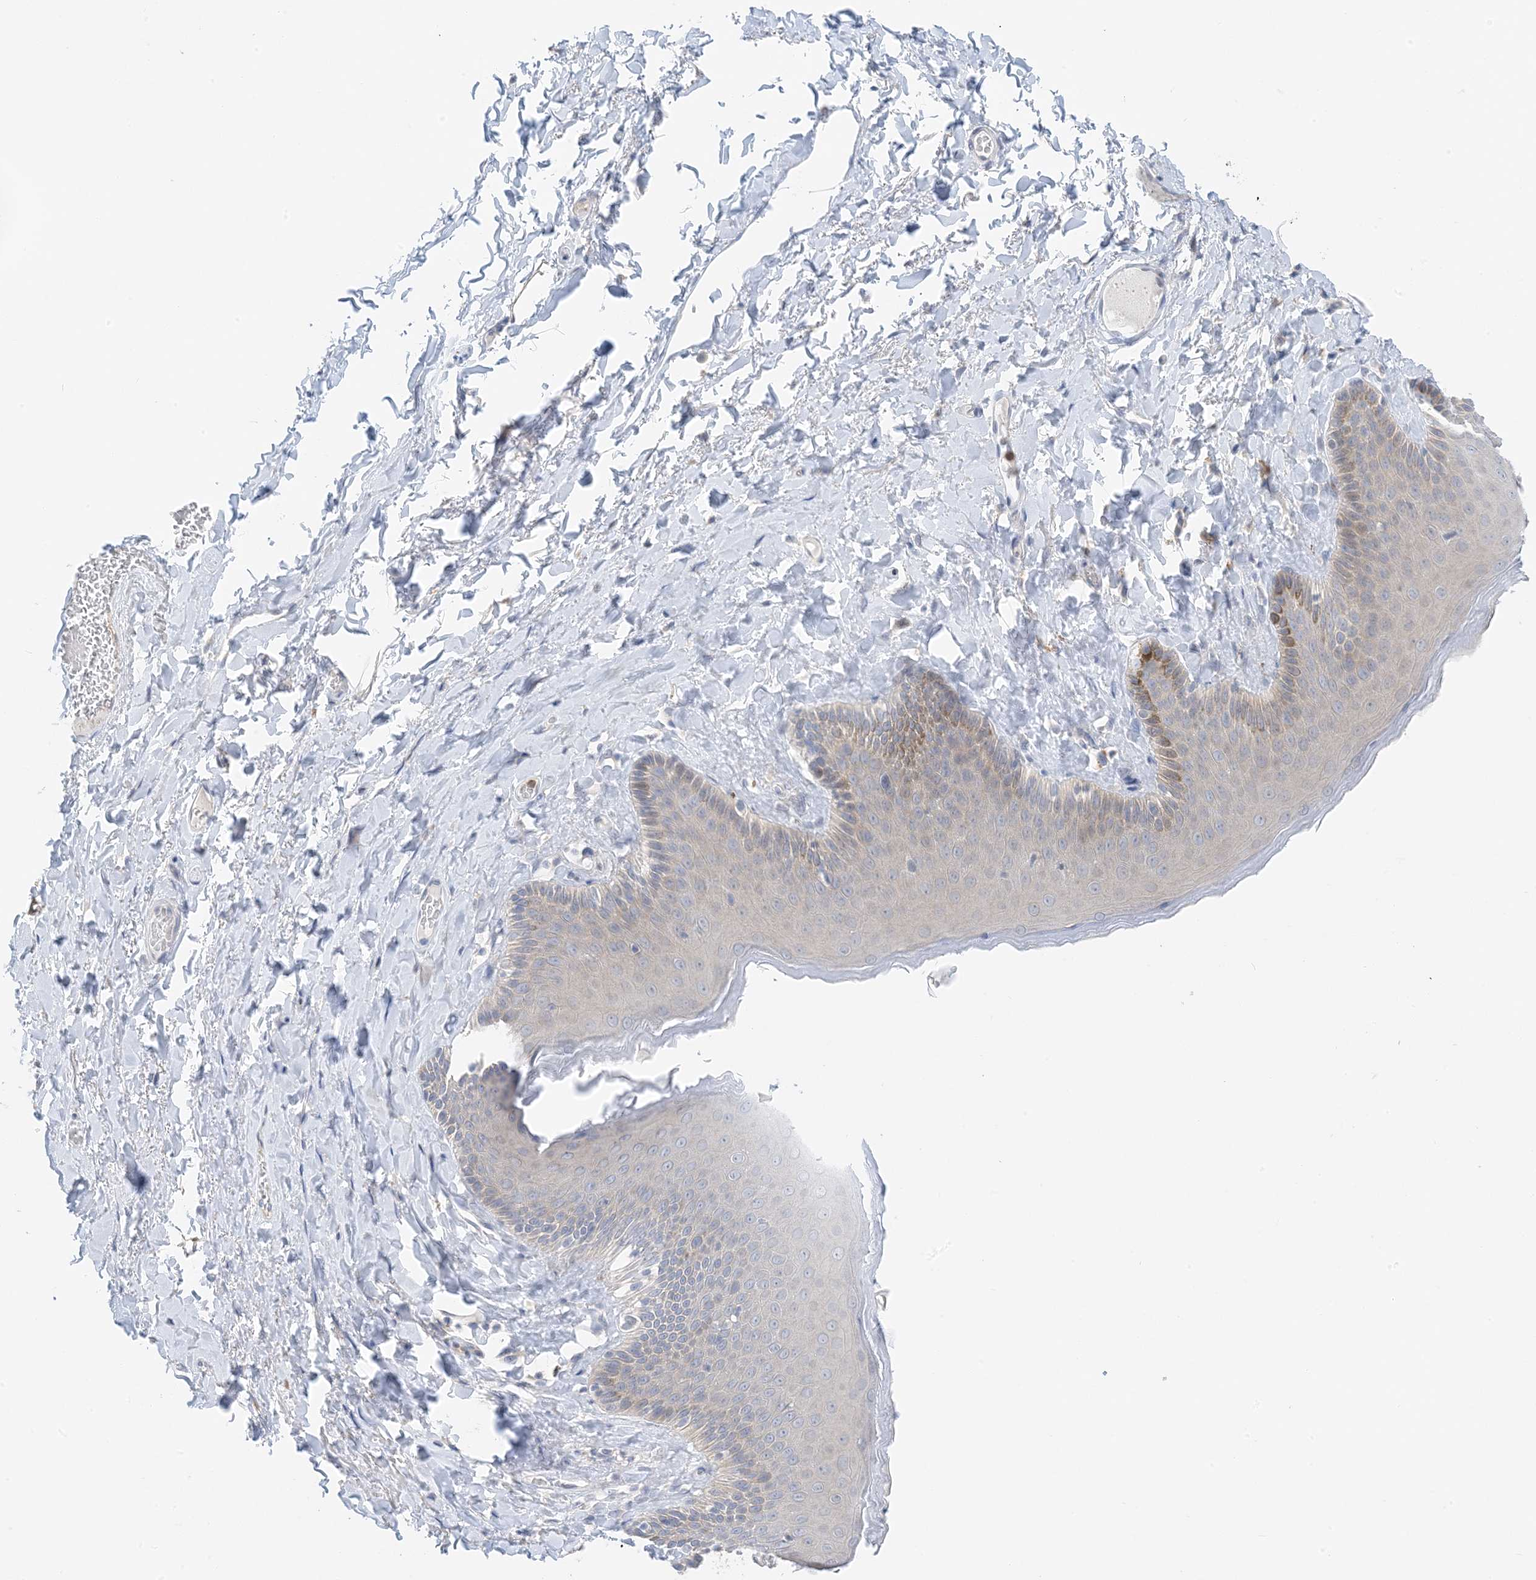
{"staining": {"intensity": "moderate", "quantity": "<25%", "location": "cytoplasmic/membranous"}, "tissue": "skin", "cell_type": "Epidermal cells", "image_type": "normal", "snomed": [{"axis": "morphology", "description": "Normal tissue, NOS"}, {"axis": "topography", "description": "Anal"}], "caption": "Immunohistochemical staining of benign skin reveals low levels of moderate cytoplasmic/membranous expression in about <25% of epidermal cells.", "gene": "KIFBP", "patient": {"sex": "male", "age": 69}}